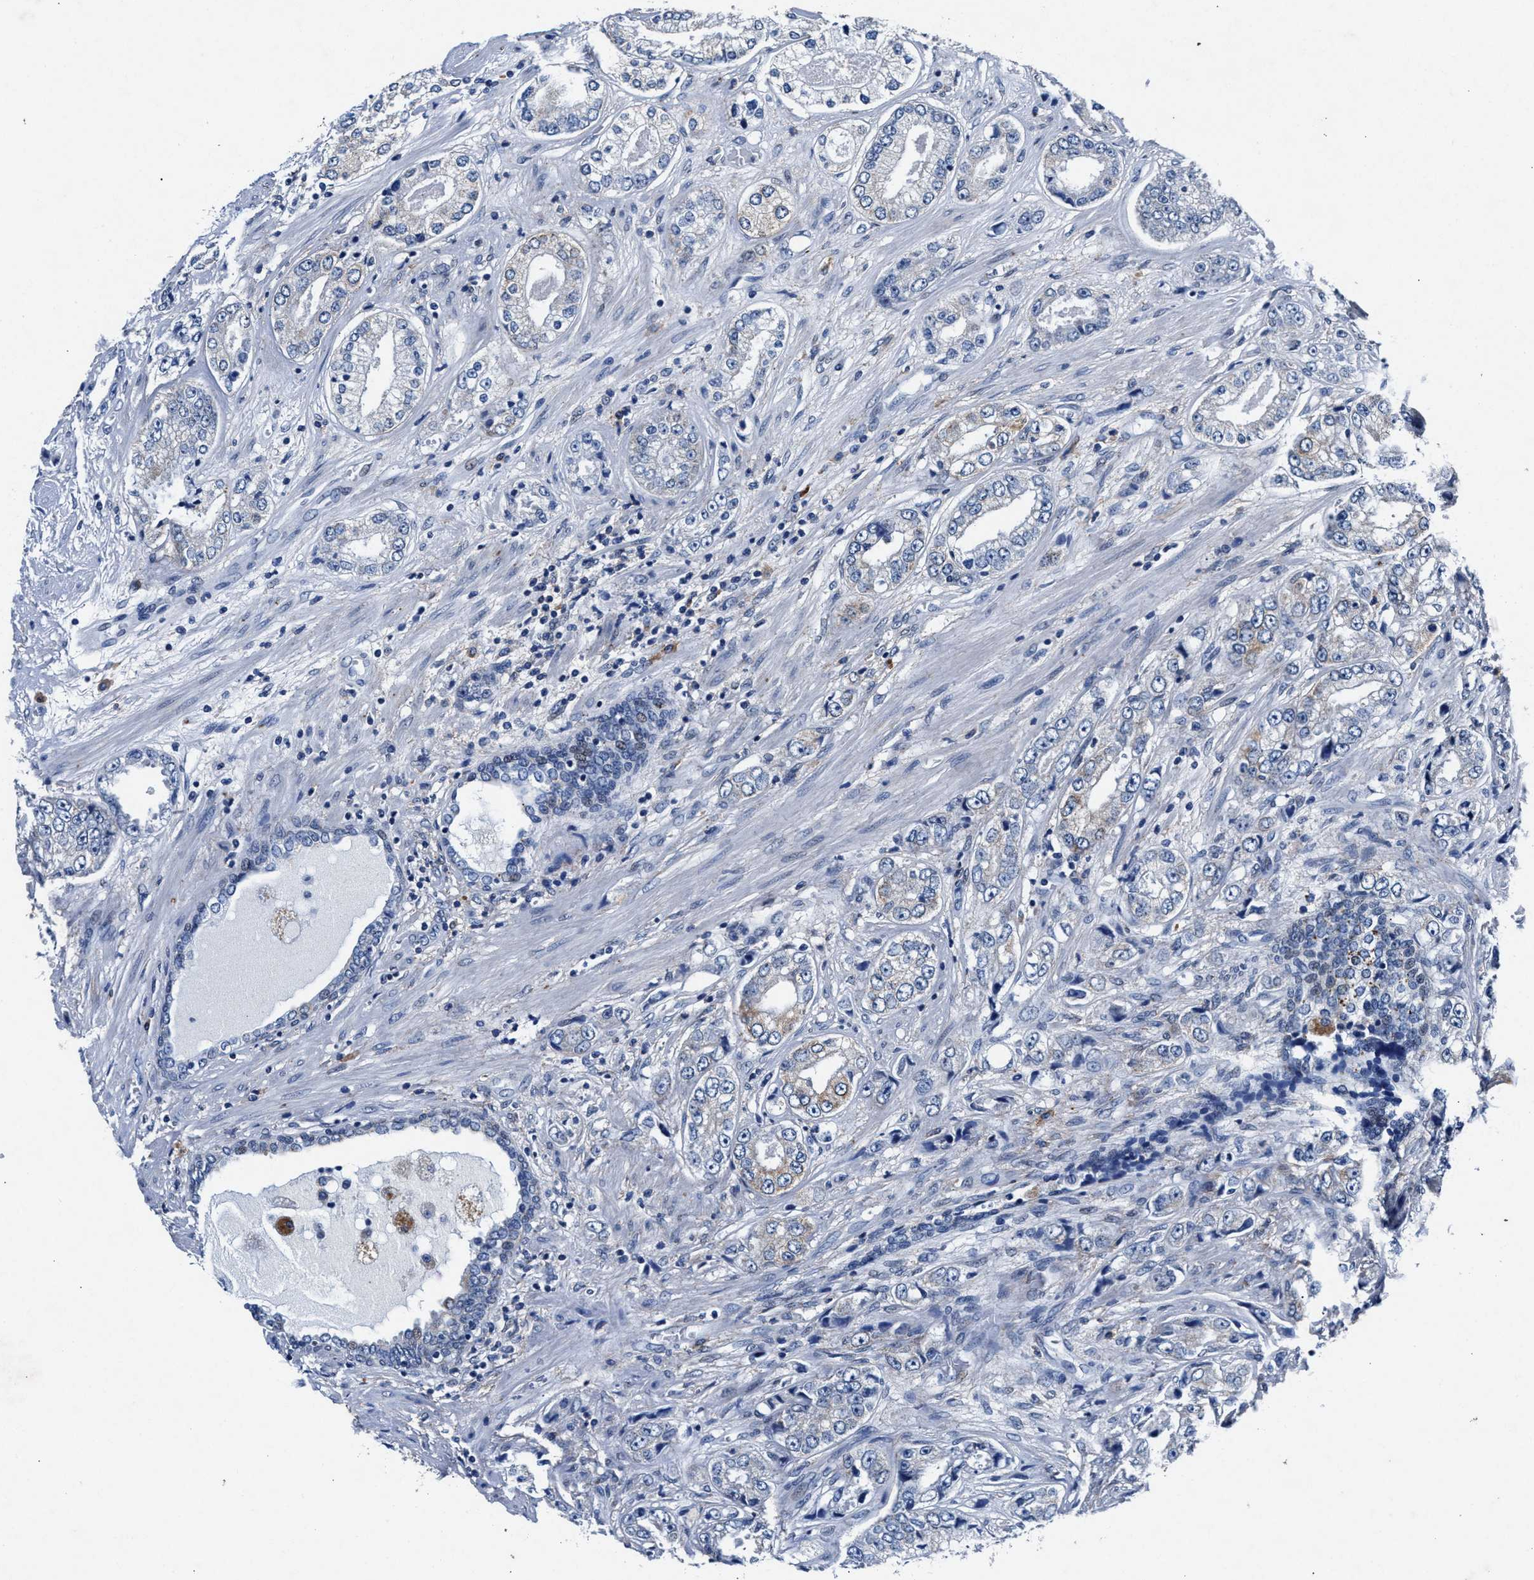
{"staining": {"intensity": "weak", "quantity": "<25%", "location": "cytoplasmic/membranous"}, "tissue": "prostate cancer", "cell_type": "Tumor cells", "image_type": "cancer", "snomed": [{"axis": "morphology", "description": "Adenocarcinoma, High grade"}, {"axis": "topography", "description": "Prostate"}], "caption": "IHC histopathology image of neoplastic tissue: prostate cancer (high-grade adenocarcinoma) stained with DAB (3,3'-diaminobenzidine) reveals no significant protein staining in tumor cells.", "gene": "SLC8A1", "patient": {"sex": "male", "age": 61}}